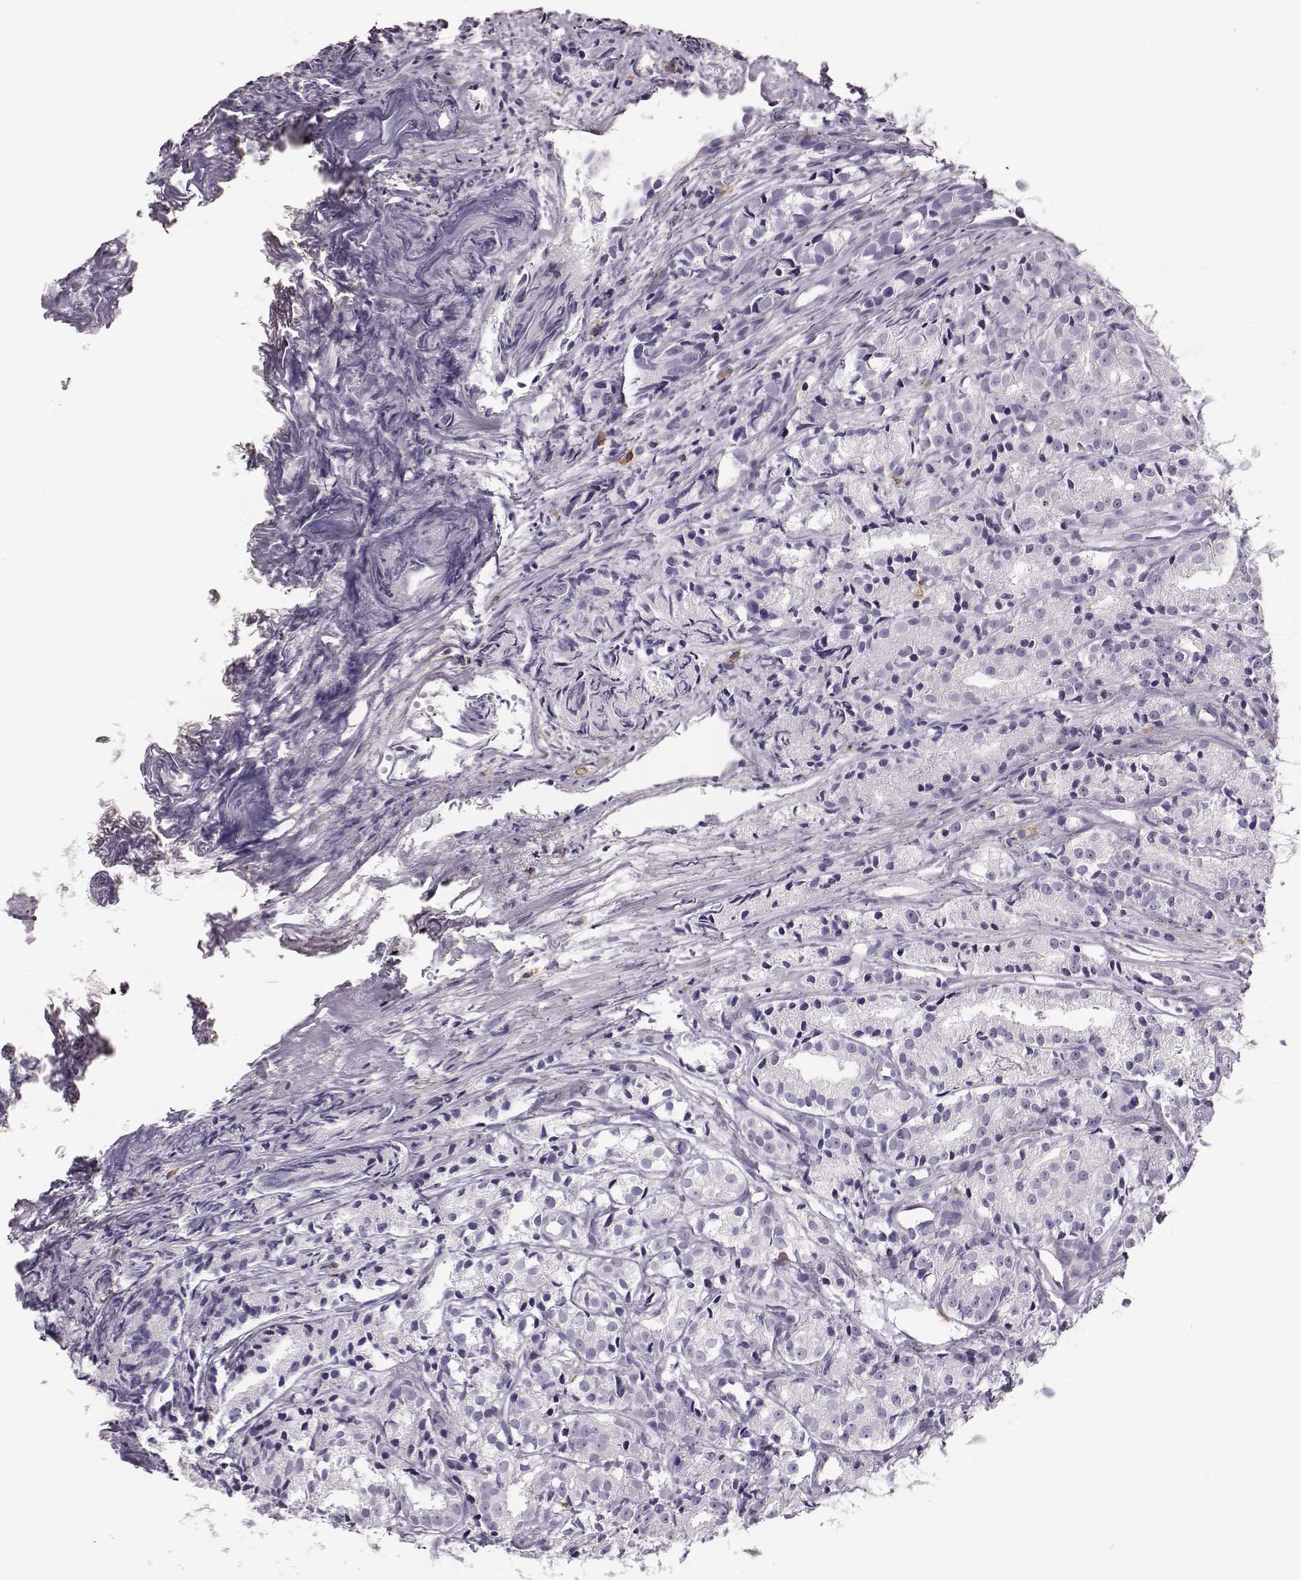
{"staining": {"intensity": "negative", "quantity": "none", "location": "none"}, "tissue": "prostate cancer", "cell_type": "Tumor cells", "image_type": "cancer", "snomed": [{"axis": "morphology", "description": "Adenocarcinoma, Medium grade"}, {"axis": "topography", "description": "Prostate"}], "caption": "IHC micrograph of neoplastic tissue: human prostate cancer stained with DAB (3,3'-diaminobenzidine) exhibits no significant protein staining in tumor cells. Nuclei are stained in blue.", "gene": "NPTXR", "patient": {"sex": "male", "age": 74}}